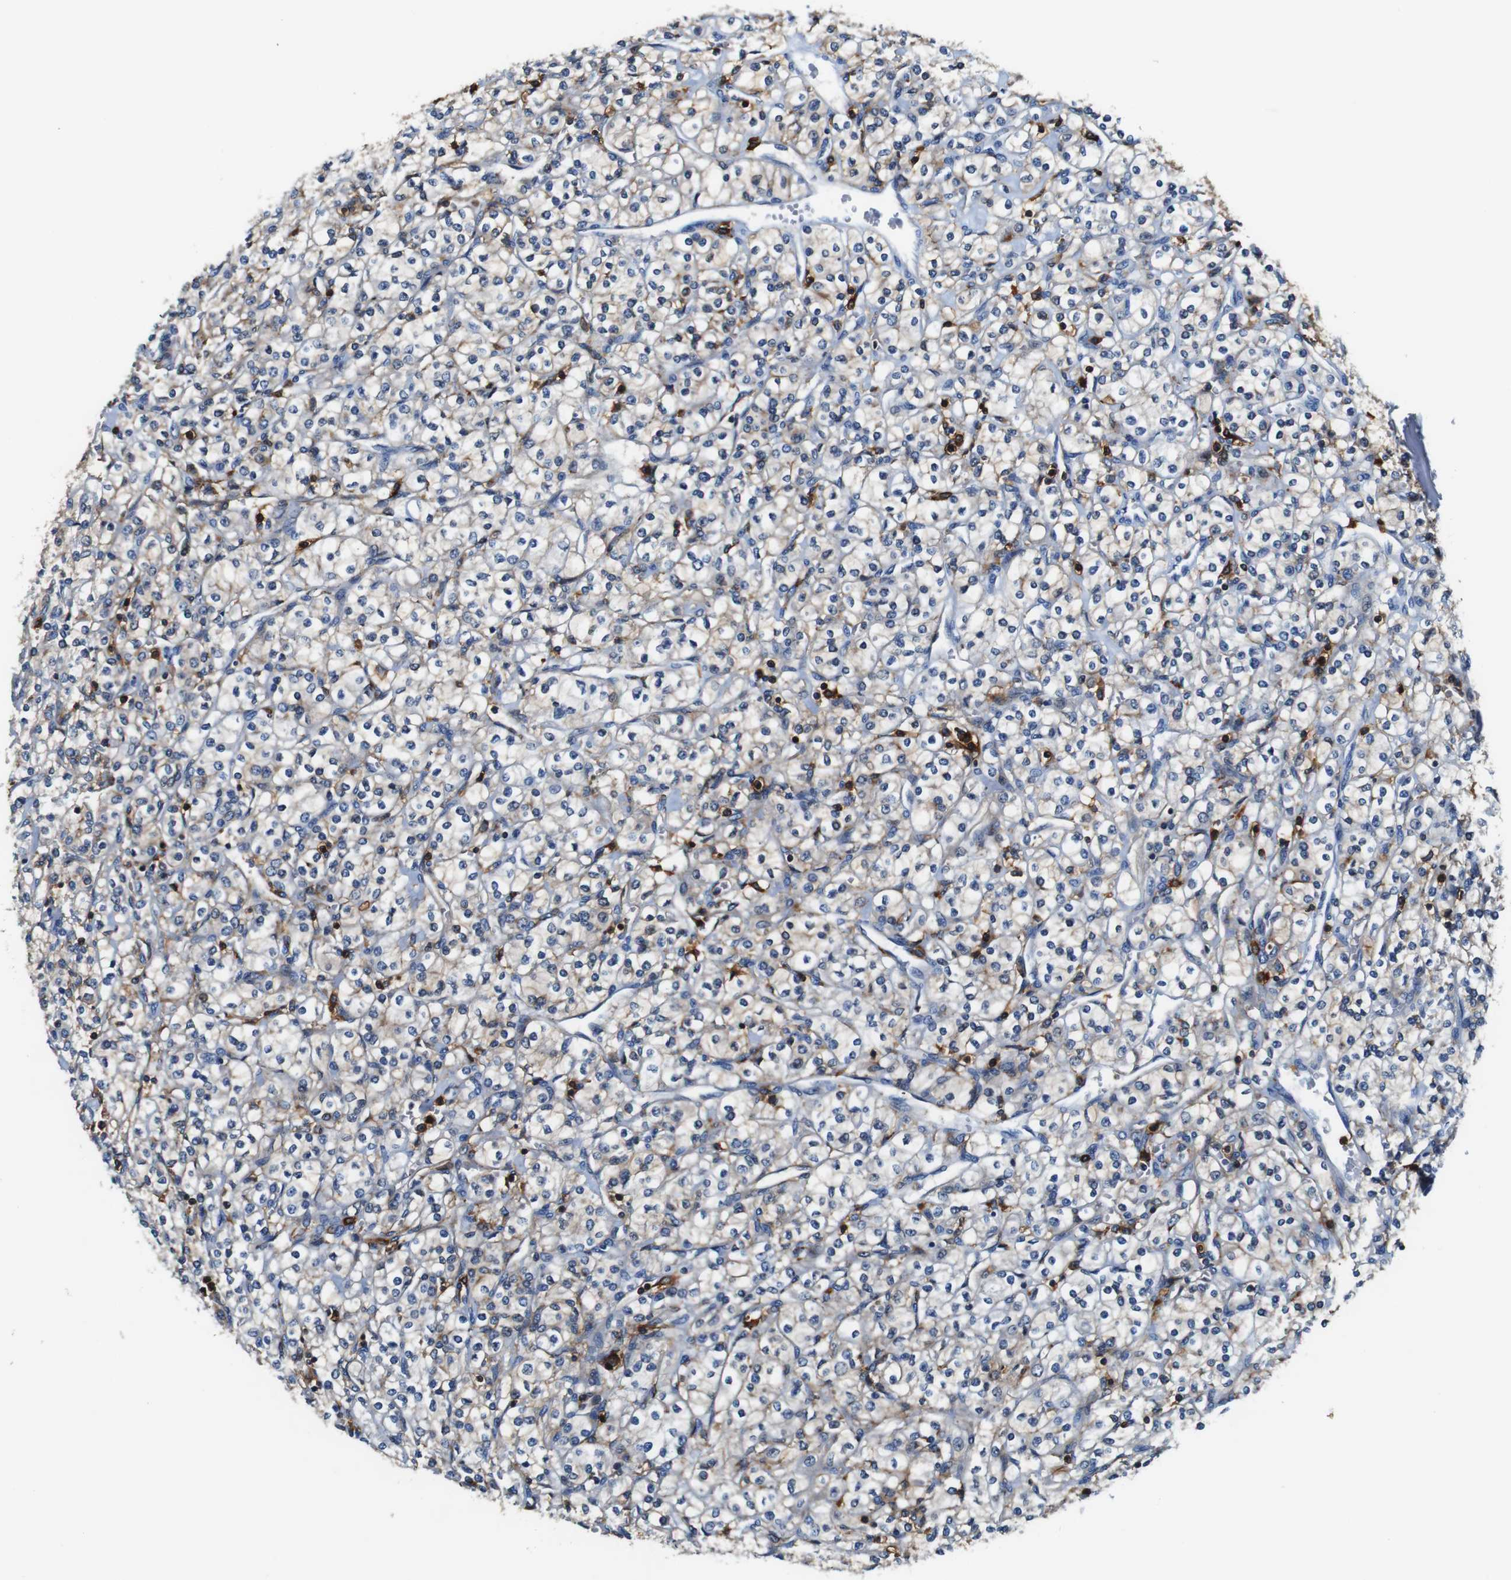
{"staining": {"intensity": "weak", "quantity": "<25%", "location": "cytoplasmic/membranous"}, "tissue": "renal cancer", "cell_type": "Tumor cells", "image_type": "cancer", "snomed": [{"axis": "morphology", "description": "Adenocarcinoma, NOS"}, {"axis": "topography", "description": "Kidney"}], "caption": "There is no significant positivity in tumor cells of renal cancer (adenocarcinoma).", "gene": "ANXA1", "patient": {"sex": "male", "age": 77}}